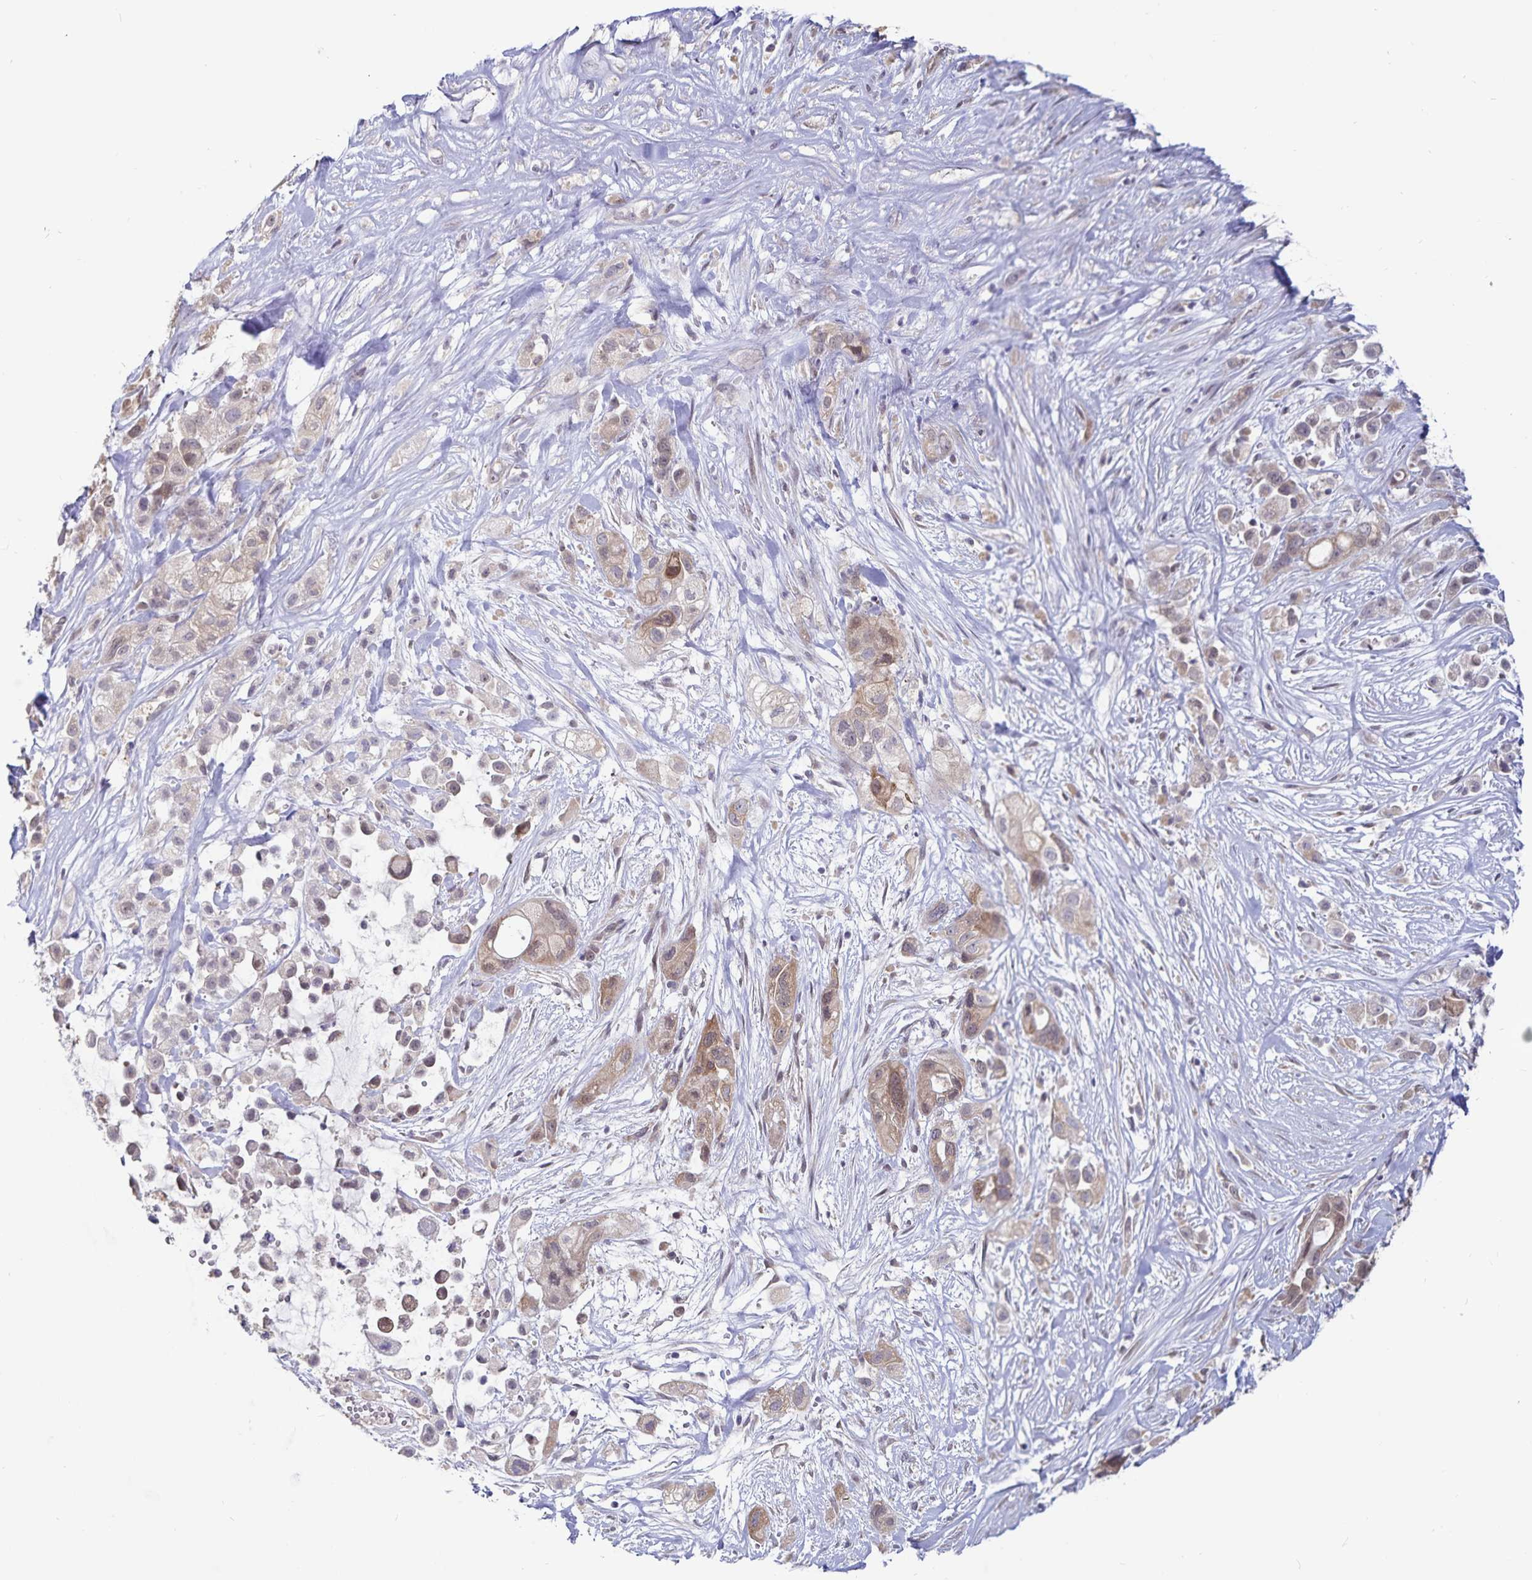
{"staining": {"intensity": "weak", "quantity": "<25%", "location": "cytoplasmic/membranous"}, "tissue": "pancreatic cancer", "cell_type": "Tumor cells", "image_type": "cancer", "snomed": [{"axis": "morphology", "description": "Adenocarcinoma, NOS"}, {"axis": "topography", "description": "Pancreas"}], "caption": "The image displays no significant positivity in tumor cells of adenocarcinoma (pancreatic).", "gene": "ATP2A2", "patient": {"sex": "male", "age": 44}}